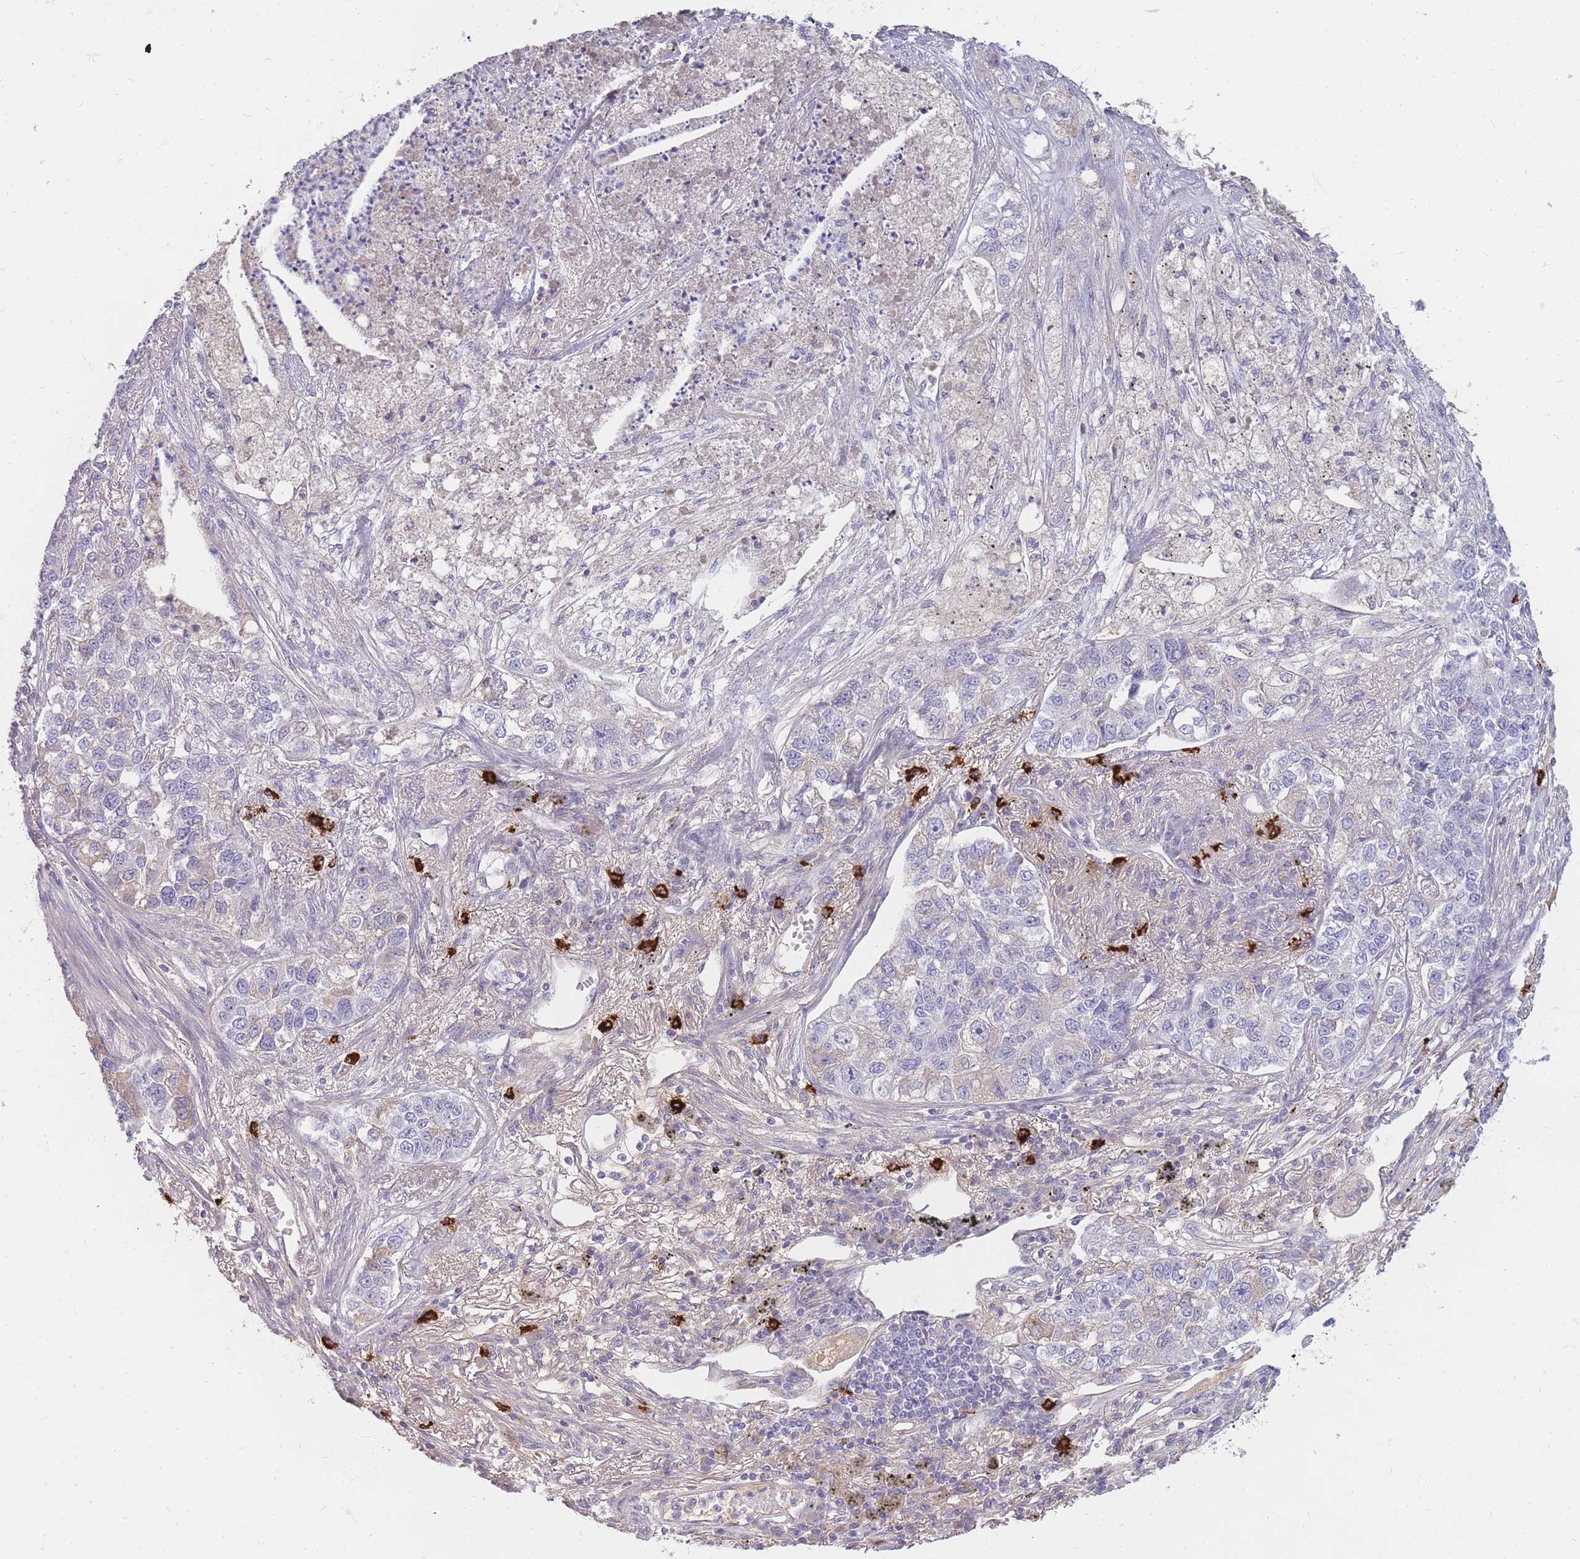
{"staining": {"intensity": "negative", "quantity": "none", "location": "none"}, "tissue": "lung cancer", "cell_type": "Tumor cells", "image_type": "cancer", "snomed": [{"axis": "morphology", "description": "Adenocarcinoma, NOS"}, {"axis": "topography", "description": "Lung"}], "caption": "The image displays no staining of tumor cells in adenocarcinoma (lung). Brightfield microscopy of IHC stained with DAB (3,3'-diaminobenzidine) (brown) and hematoxylin (blue), captured at high magnification.", "gene": "TPSD1", "patient": {"sex": "male", "age": 49}}